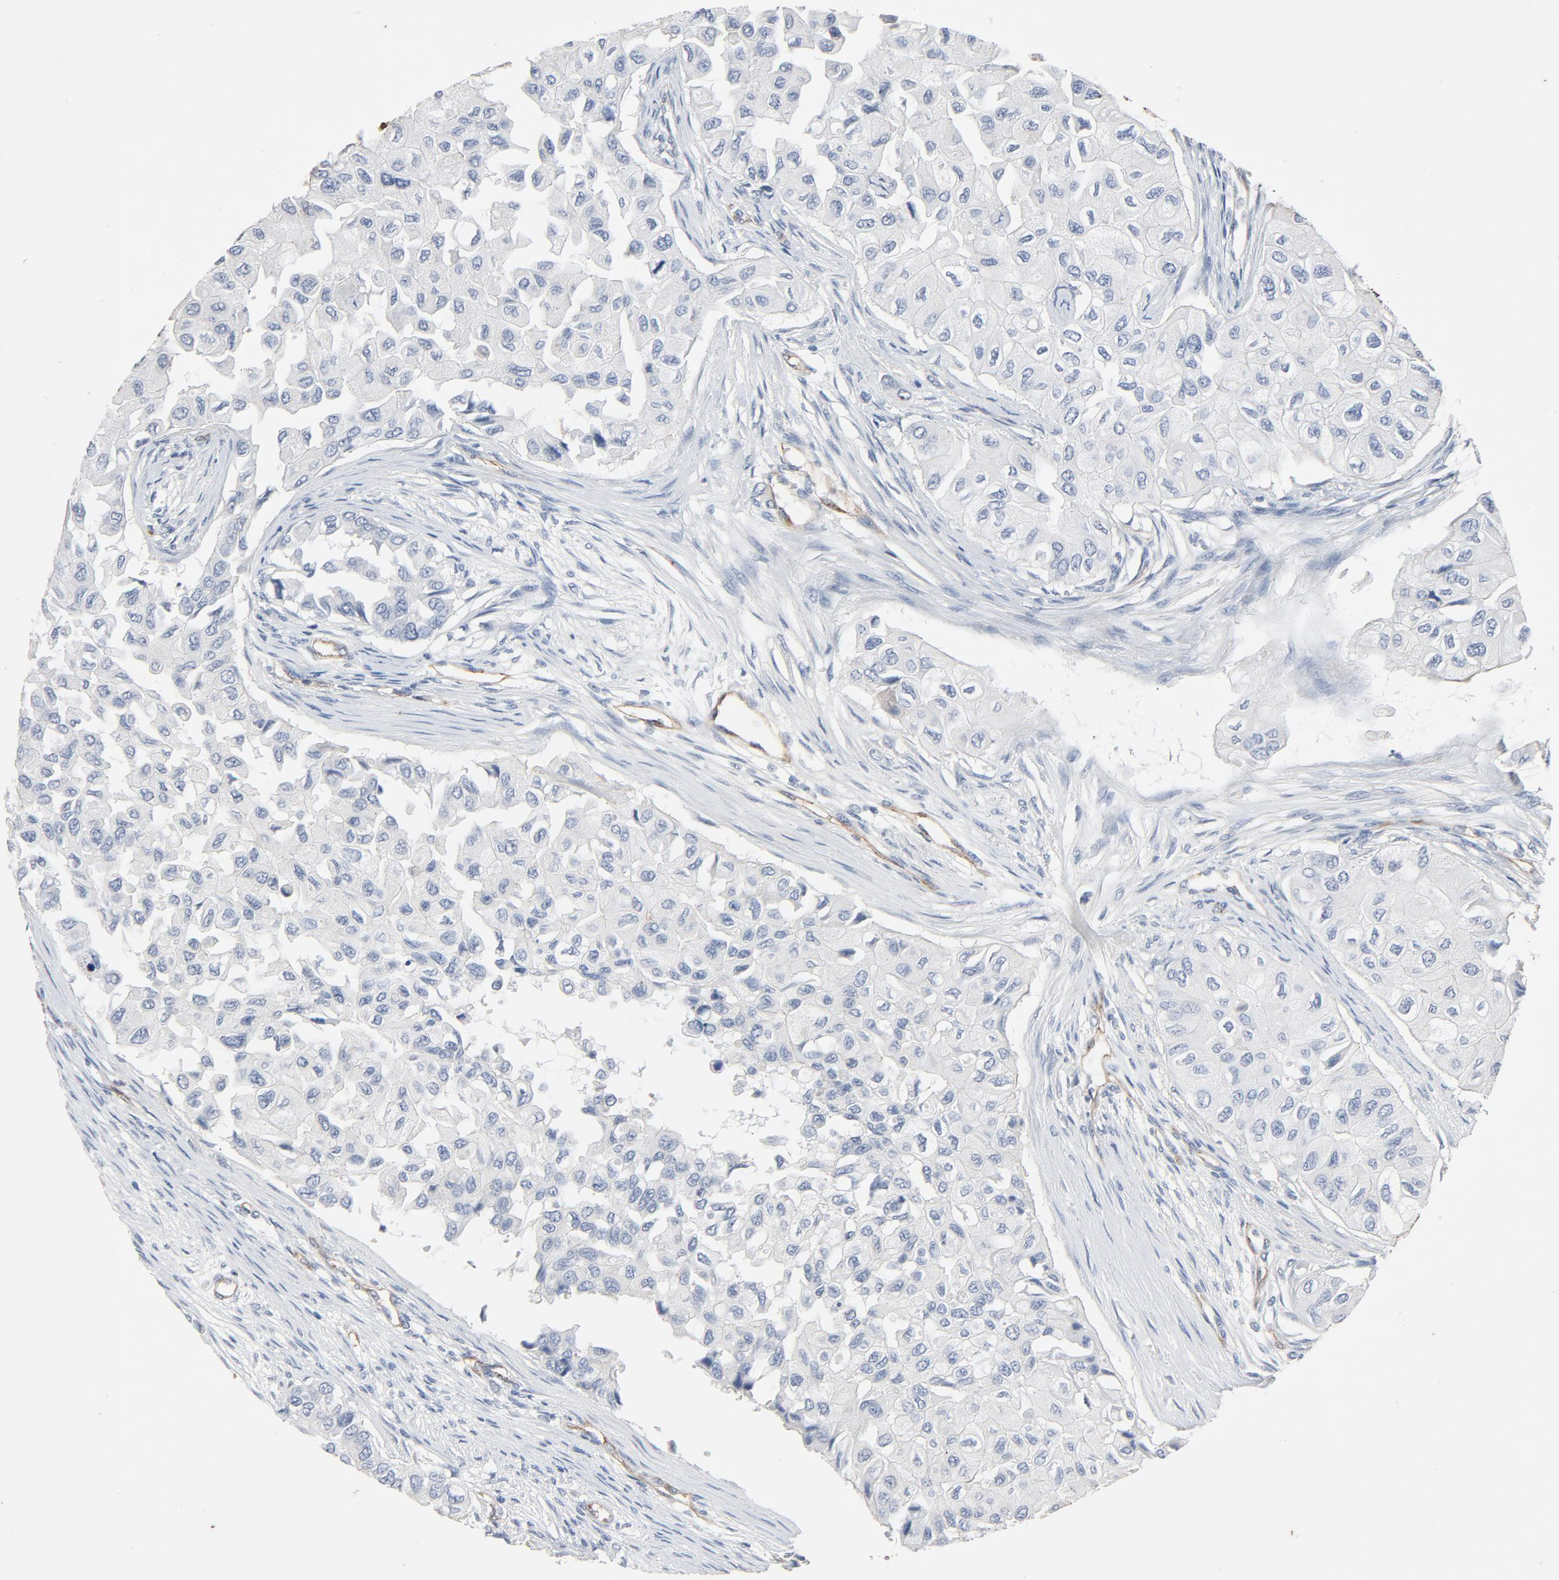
{"staining": {"intensity": "negative", "quantity": "none", "location": "none"}, "tissue": "breast cancer", "cell_type": "Tumor cells", "image_type": "cancer", "snomed": [{"axis": "morphology", "description": "Normal tissue, NOS"}, {"axis": "morphology", "description": "Duct carcinoma"}, {"axis": "topography", "description": "Breast"}], "caption": "The photomicrograph shows no significant staining in tumor cells of breast invasive ductal carcinoma. (Immunohistochemistry (ihc), brightfield microscopy, high magnification).", "gene": "KDR", "patient": {"sex": "female", "age": 49}}